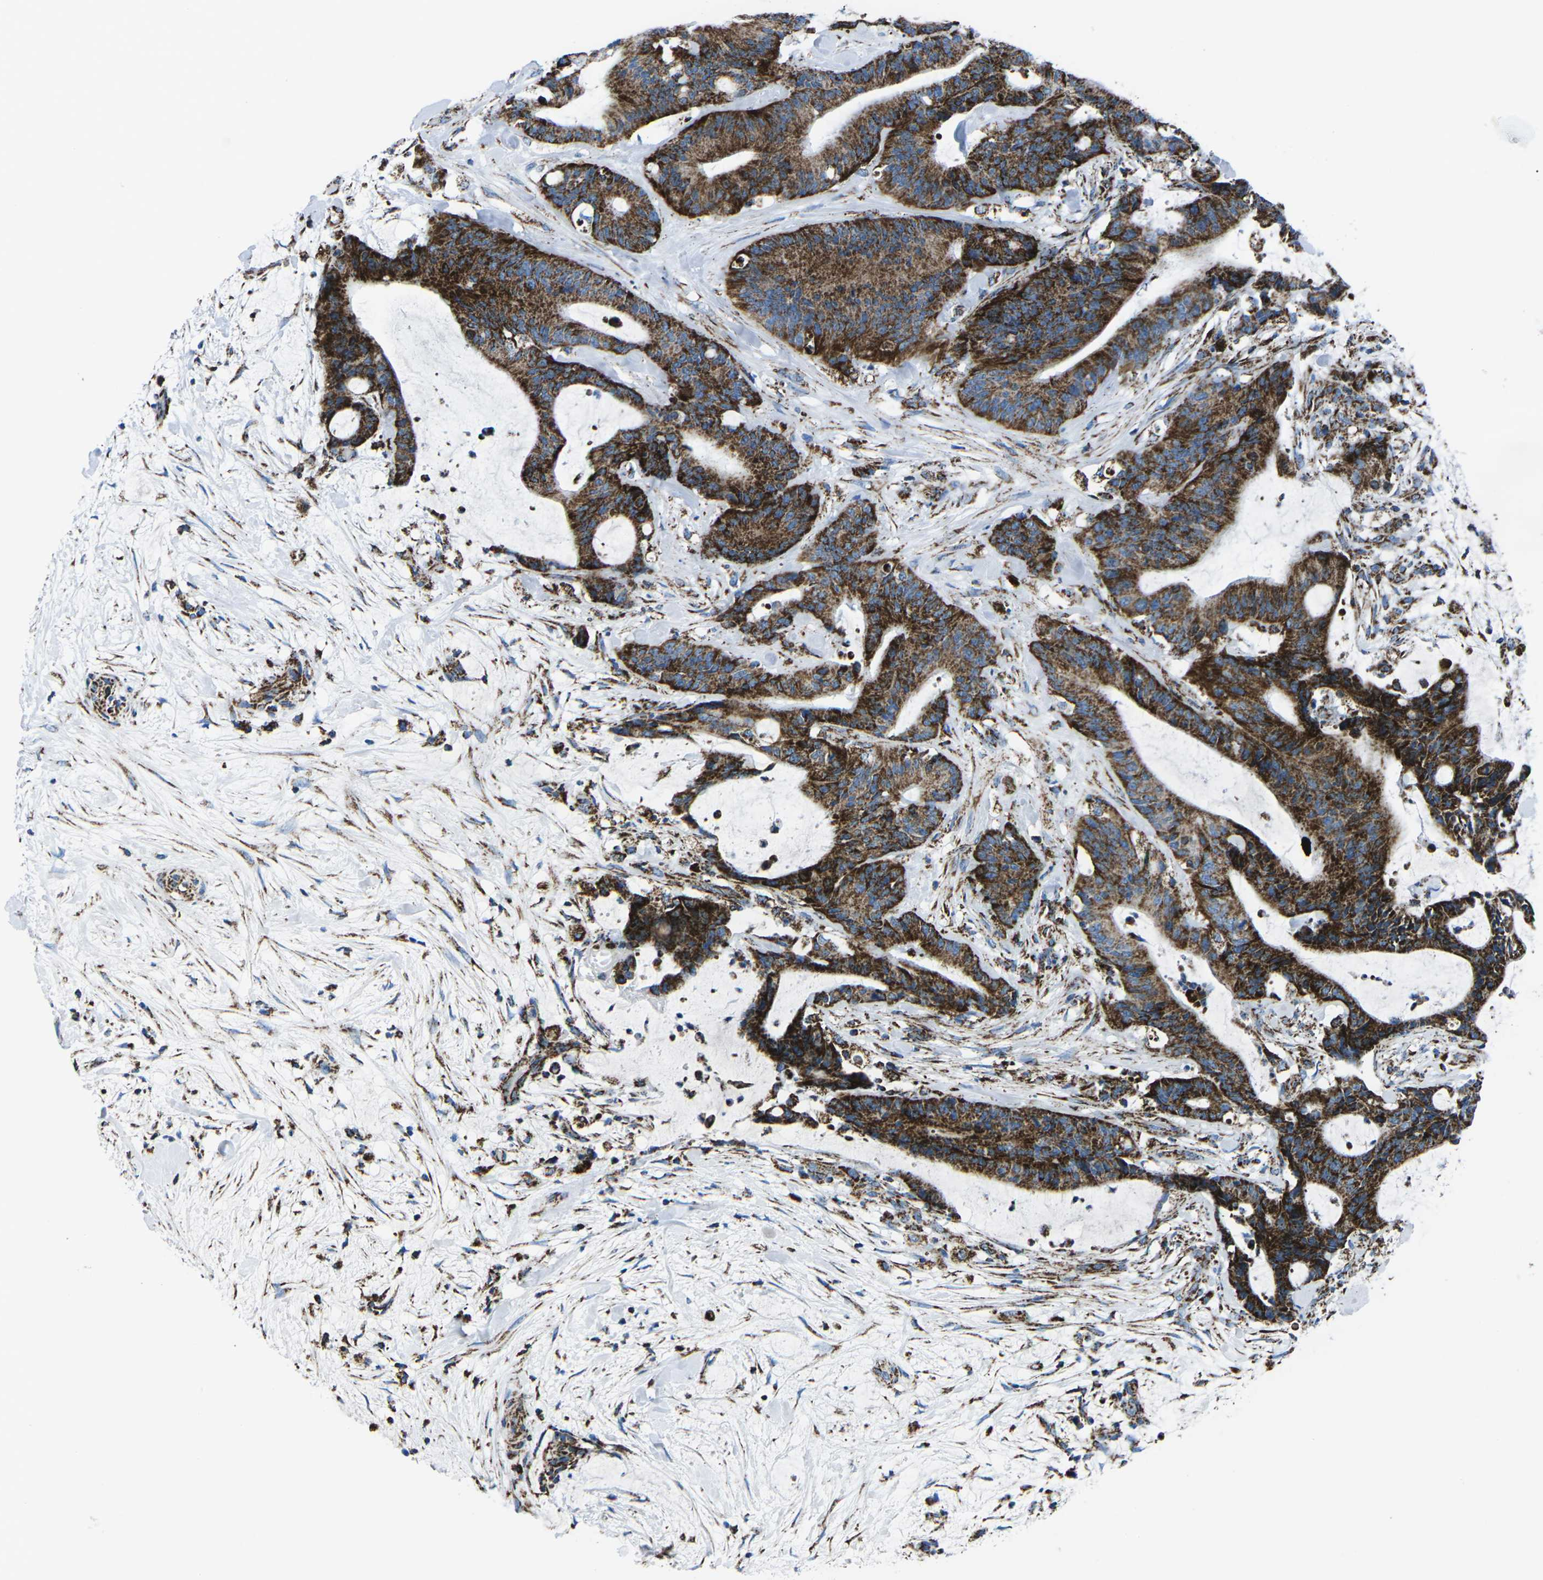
{"staining": {"intensity": "strong", "quantity": ">75%", "location": "cytoplasmic/membranous"}, "tissue": "liver cancer", "cell_type": "Tumor cells", "image_type": "cancer", "snomed": [{"axis": "morphology", "description": "Cholangiocarcinoma"}, {"axis": "topography", "description": "Liver"}], "caption": "DAB (3,3'-diaminobenzidine) immunohistochemical staining of human liver cholangiocarcinoma reveals strong cytoplasmic/membranous protein staining in approximately >75% of tumor cells.", "gene": "MT-CO2", "patient": {"sex": "female", "age": 73}}